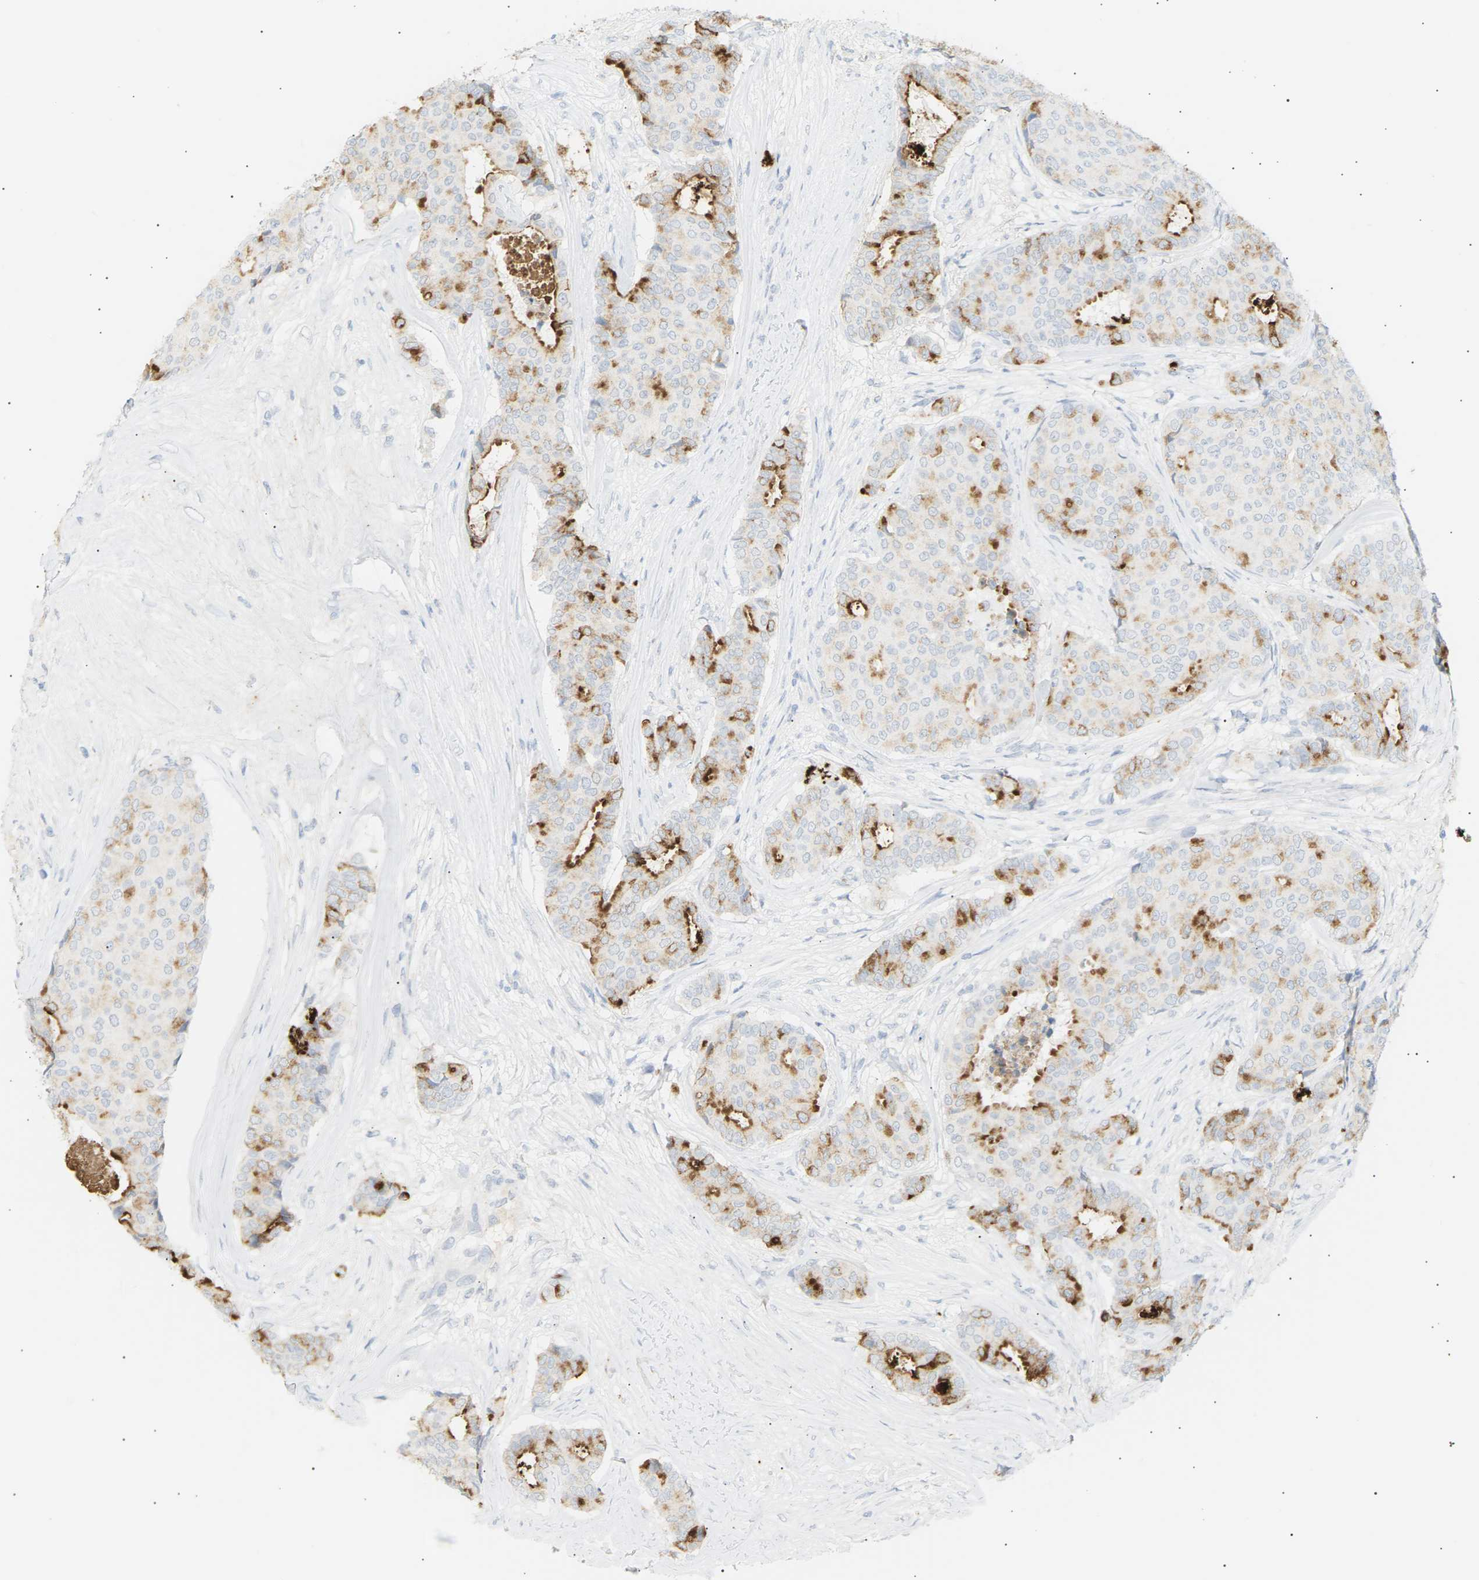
{"staining": {"intensity": "moderate", "quantity": "25%-75%", "location": "cytoplasmic/membranous"}, "tissue": "breast cancer", "cell_type": "Tumor cells", "image_type": "cancer", "snomed": [{"axis": "morphology", "description": "Duct carcinoma"}, {"axis": "topography", "description": "Breast"}], "caption": "Breast cancer tissue shows moderate cytoplasmic/membranous staining in about 25%-75% of tumor cells, visualized by immunohistochemistry. The staining is performed using DAB (3,3'-diaminobenzidine) brown chromogen to label protein expression. The nuclei are counter-stained blue using hematoxylin.", "gene": "CLU", "patient": {"sex": "female", "age": 75}}